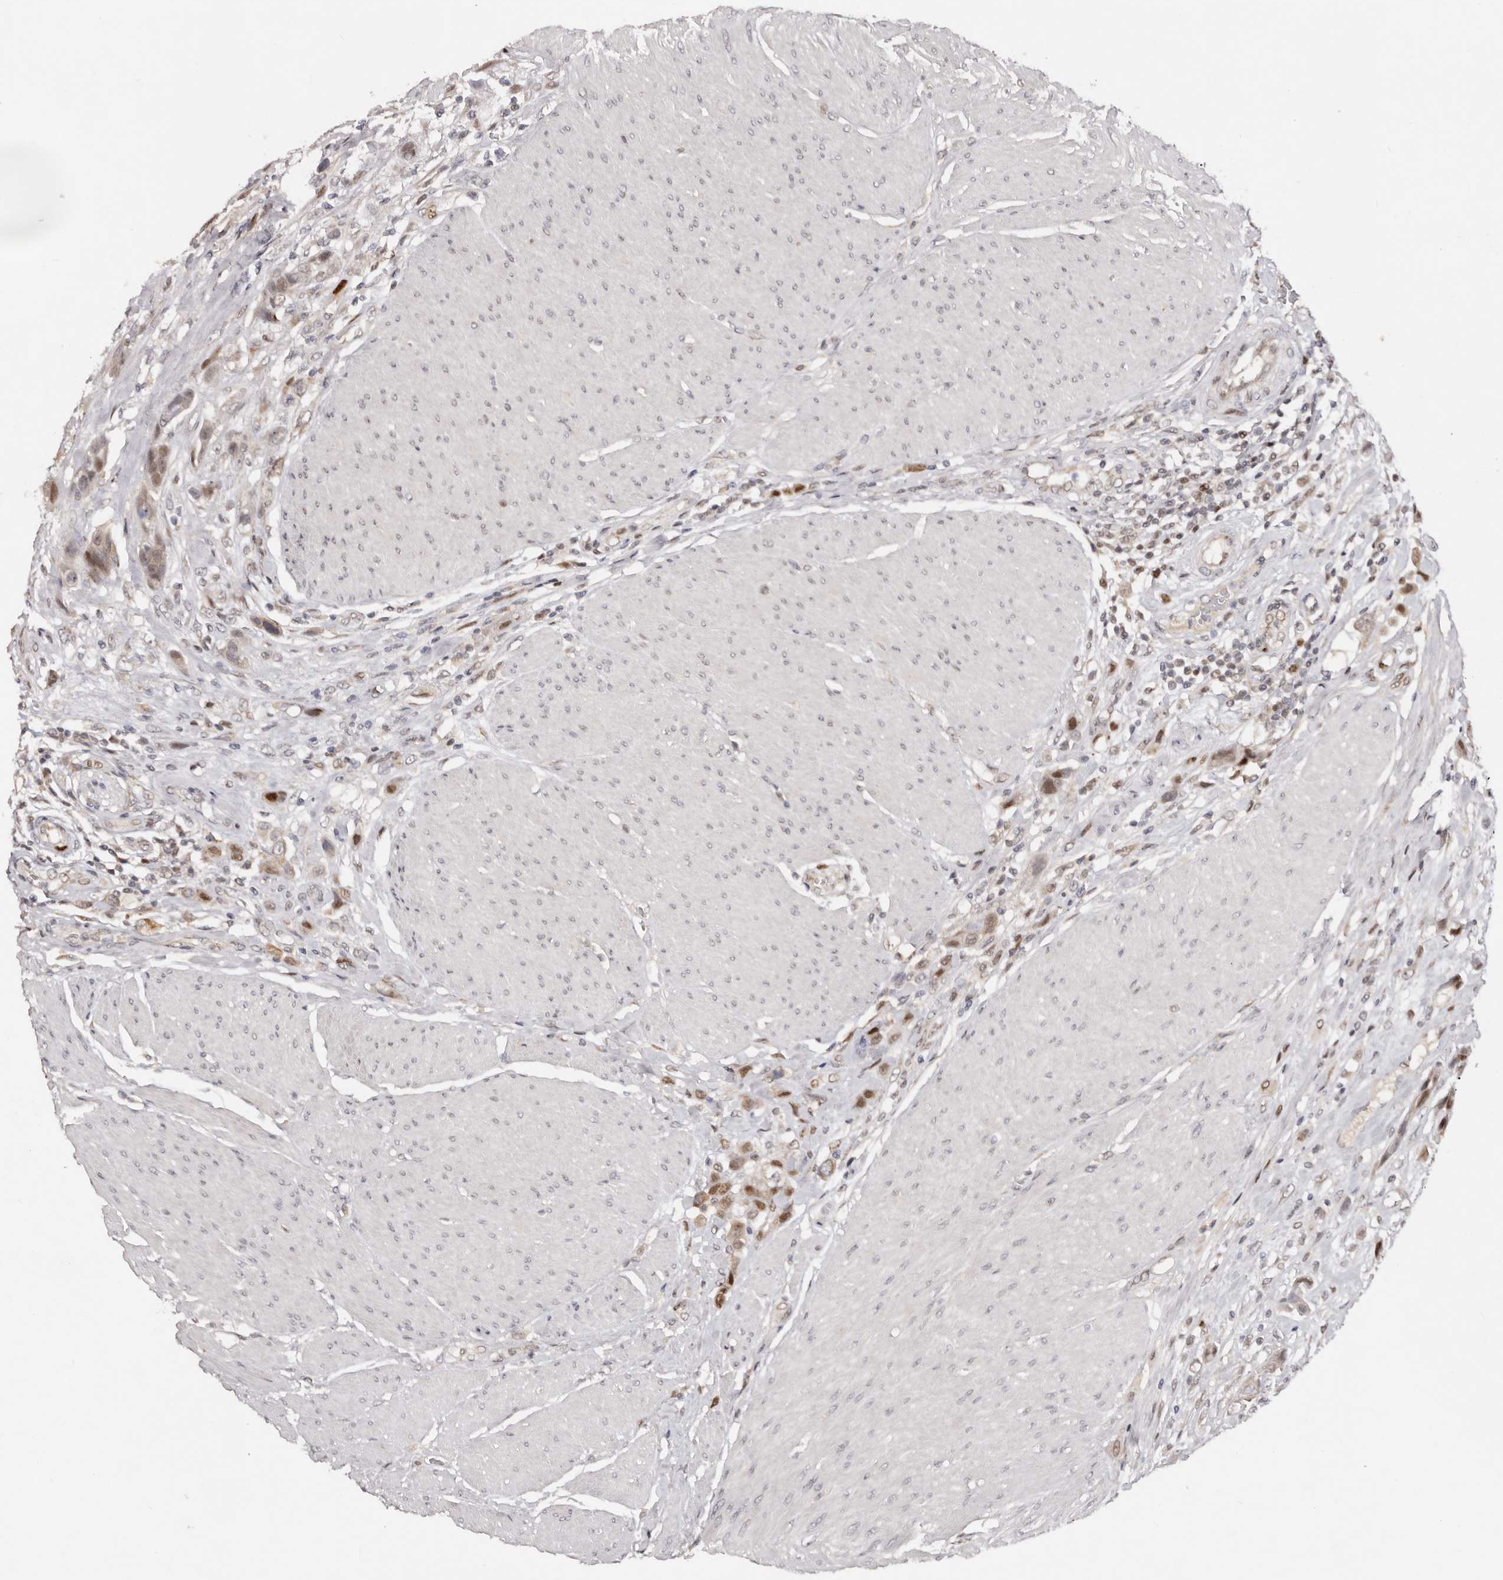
{"staining": {"intensity": "moderate", "quantity": "25%-75%", "location": "nuclear"}, "tissue": "urothelial cancer", "cell_type": "Tumor cells", "image_type": "cancer", "snomed": [{"axis": "morphology", "description": "Urothelial carcinoma, High grade"}, {"axis": "topography", "description": "Urinary bladder"}], "caption": "Human urothelial cancer stained with a brown dye exhibits moderate nuclear positive staining in about 25%-75% of tumor cells.", "gene": "KLF7", "patient": {"sex": "male", "age": 50}}